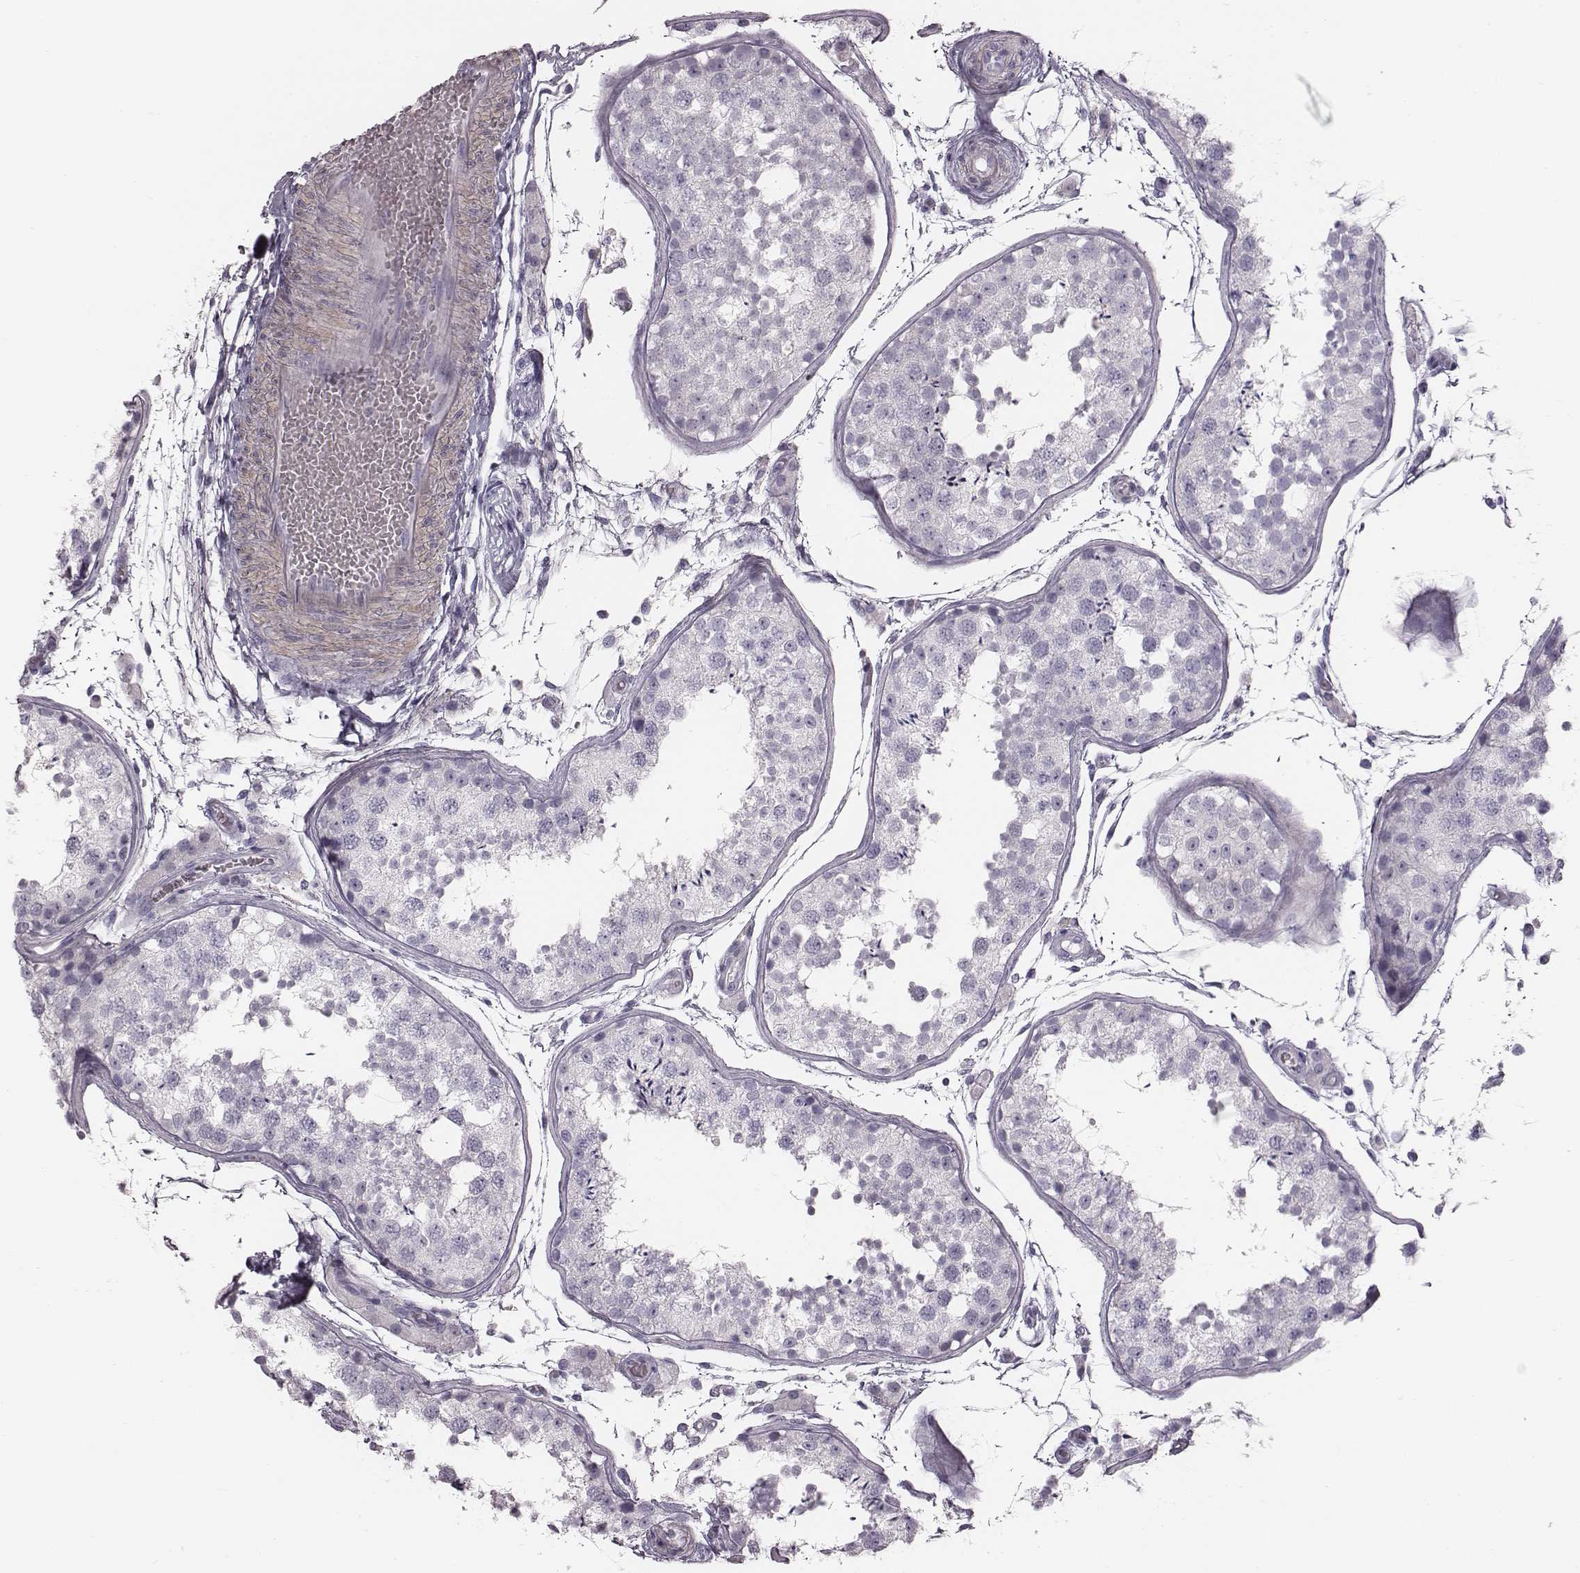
{"staining": {"intensity": "negative", "quantity": "none", "location": "none"}, "tissue": "testis", "cell_type": "Cells in seminiferous ducts", "image_type": "normal", "snomed": [{"axis": "morphology", "description": "Normal tissue, NOS"}, {"axis": "topography", "description": "Testis"}], "caption": "IHC of normal human testis shows no staining in cells in seminiferous ducts.", "gene": "CRISP1", "patient": {"sex": "male", "age": 29}}